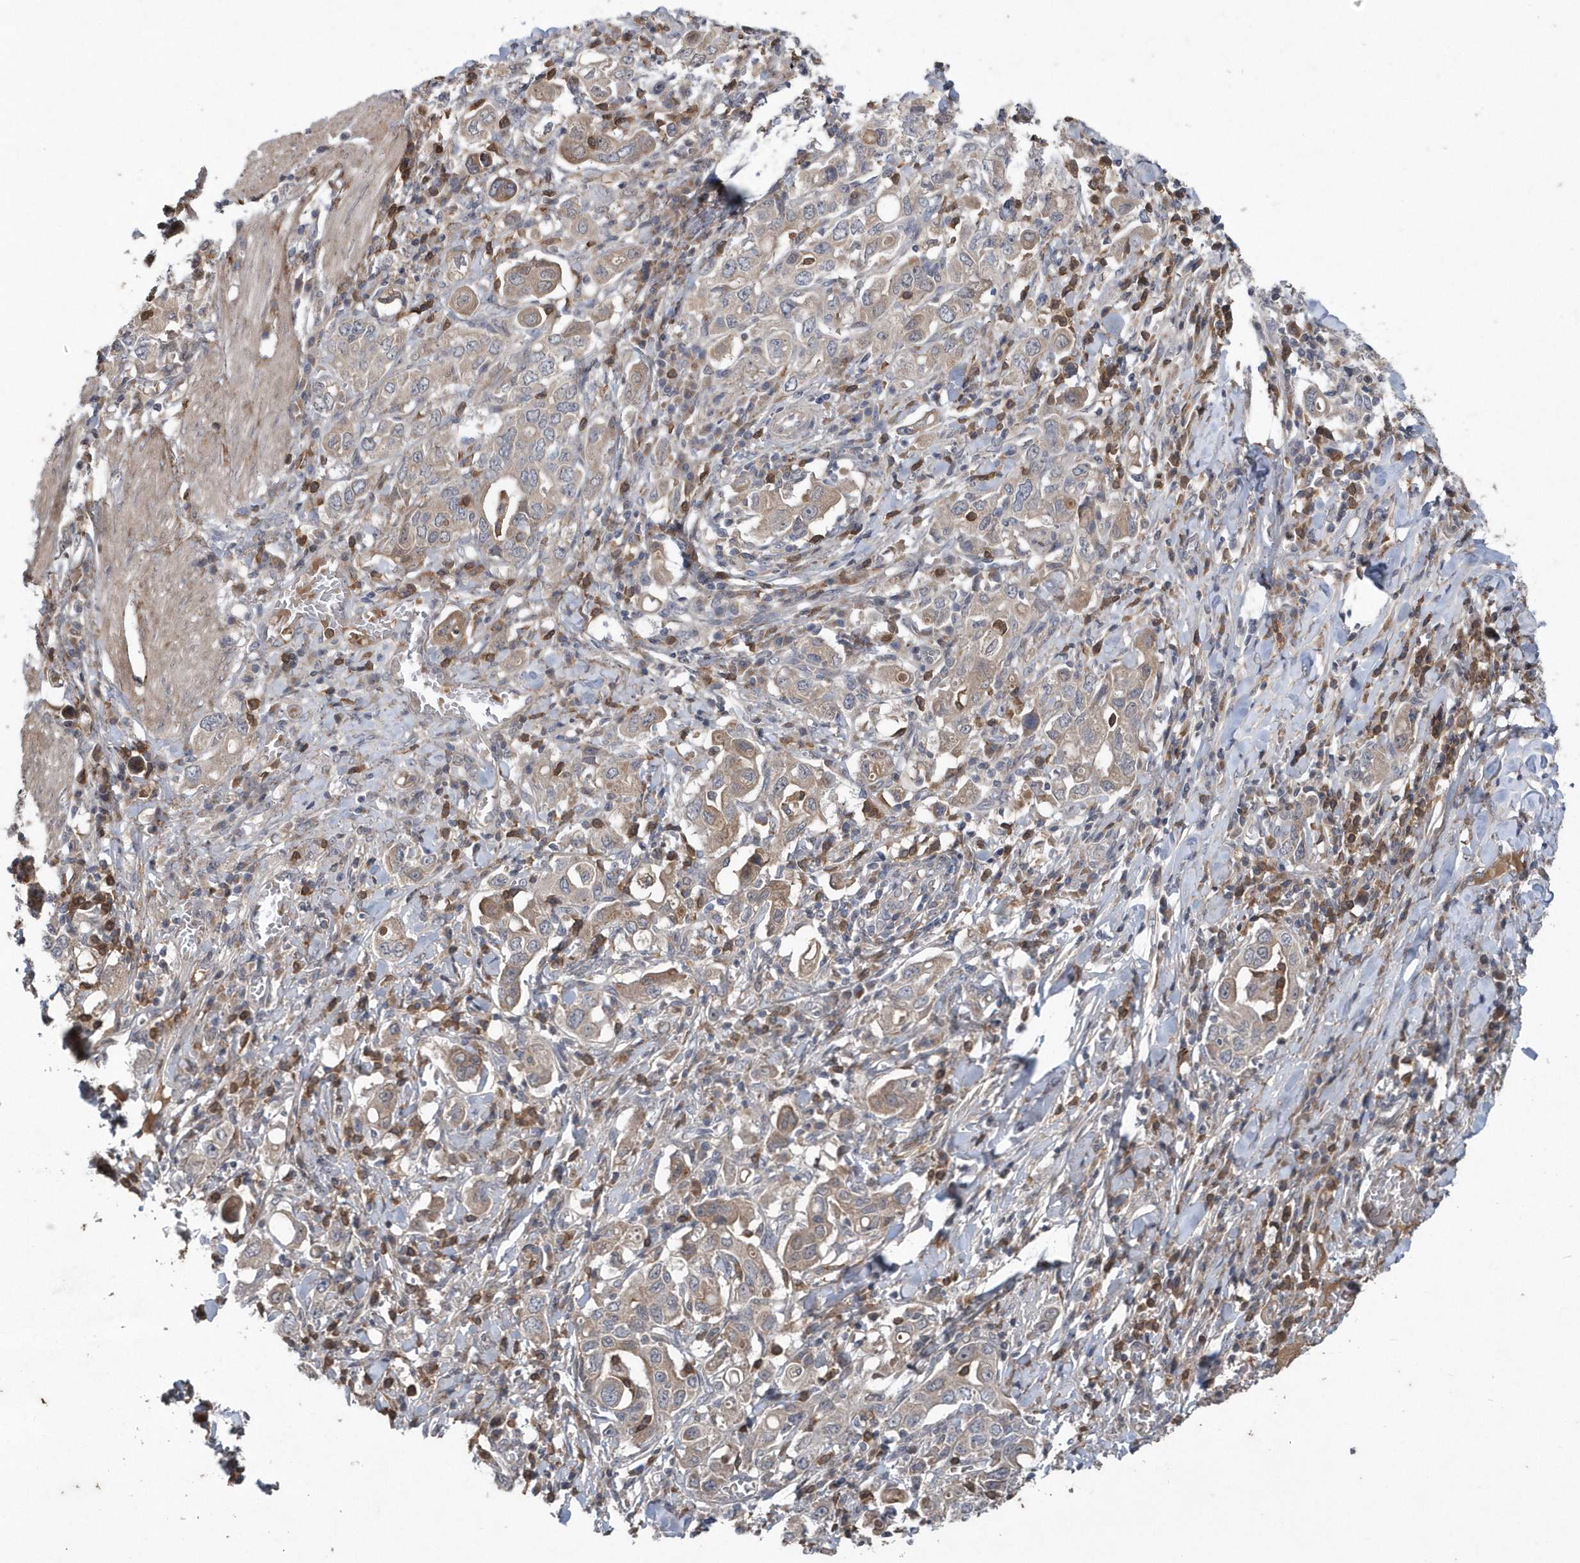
{"staining": {"intensity": "weak", "quantity": "25%-75%", "location": "cytoplasmic/membranous"}, "tissue": "stomach cancer", "cell_type": "Tumor cells", "image_type": "cancer", "snomed": [{"axis": "morphology", "description": "Adenocarcinoma, NOS"}, {"axis": "topography", "description": "Stomach, upper"}], "caption": "Brown immunohistochemical staining in stomach cancer exhibits weak cytoplasmic/membranous expression in about 25%-75% of tumor cells.", "gene": "HMGCS1", "patient": {"sex": "male", "age": 62}}